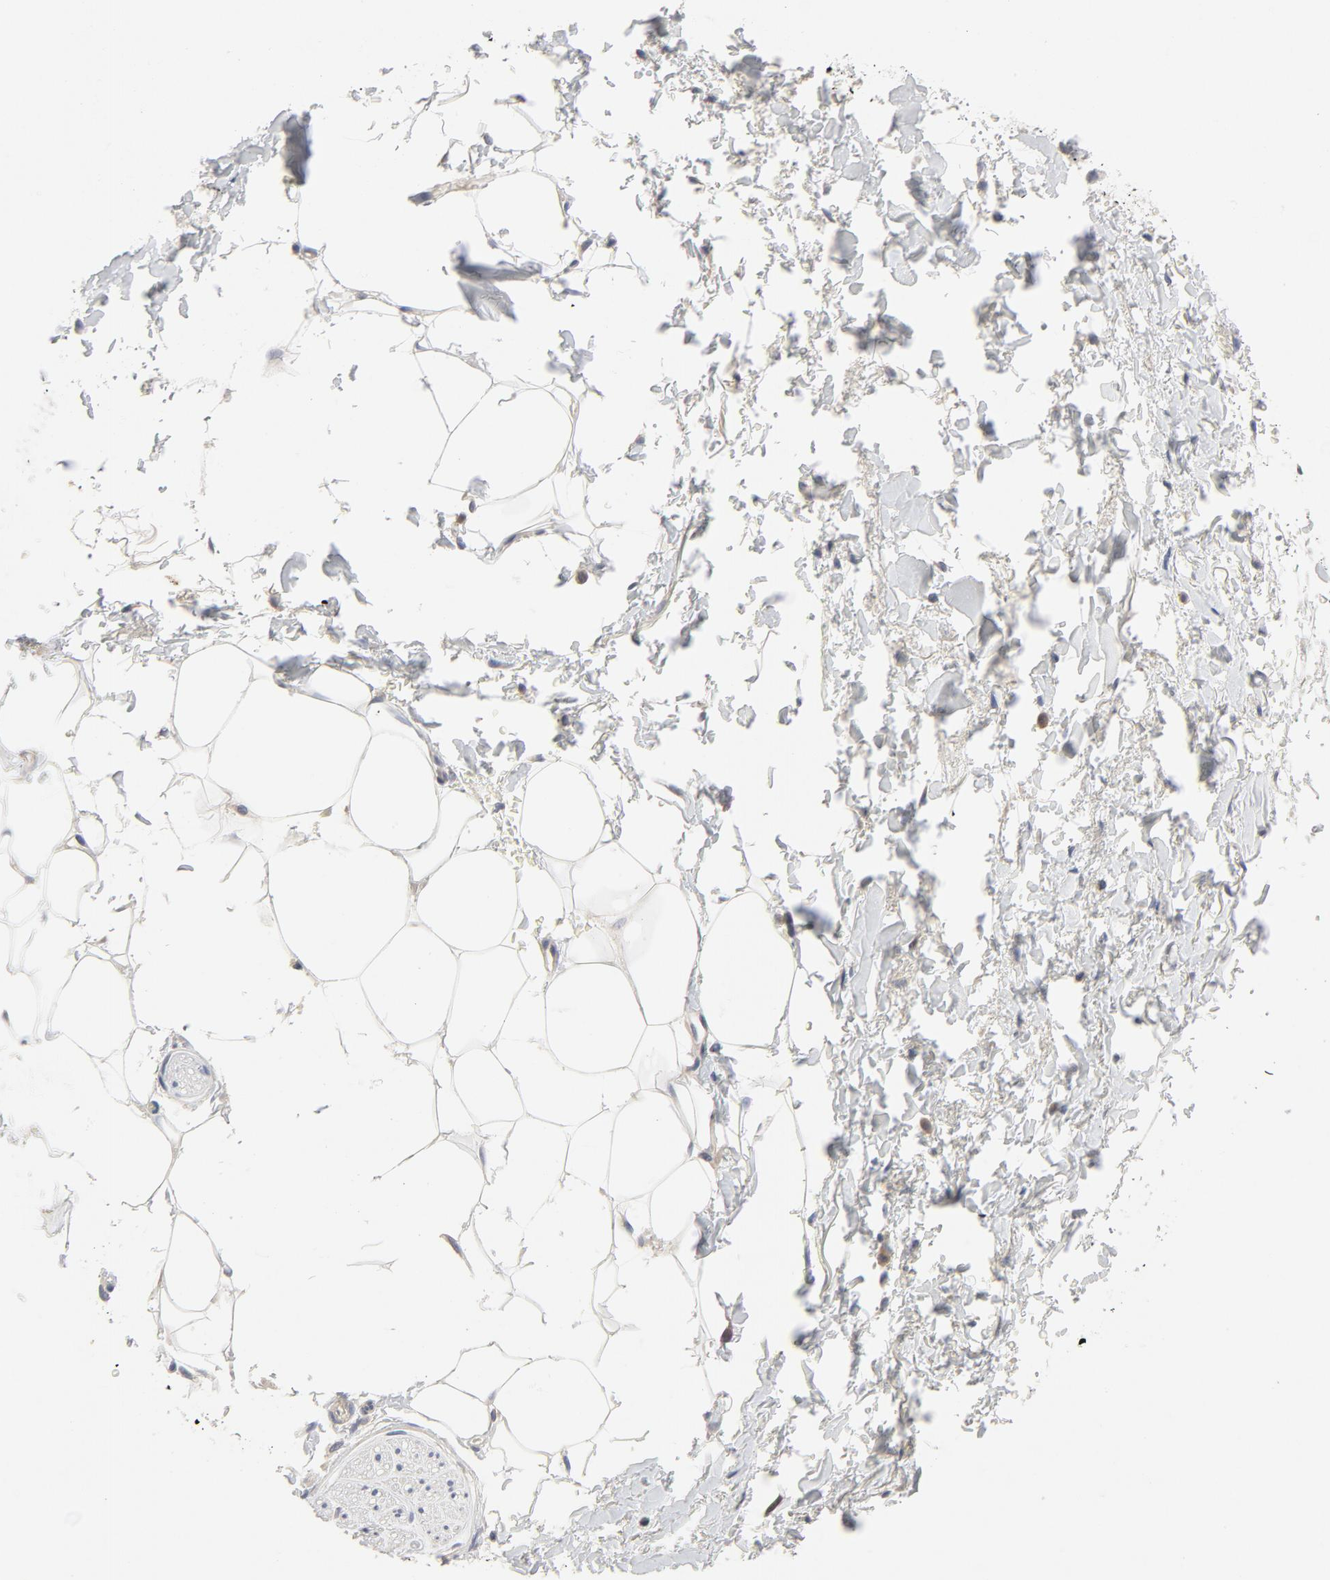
{"staining": {"intensity": "negative", "quantity": "none", "location": "none"}, "tissue": "adipose tissue", "cell_type": "Adipocytes", "image_type": "normal", "snomed": [{"axis": "morphology", "description": "Normal tissue, NOS"}, {"axis": "topography", "description": "Soft tissue"}, {"axis": "topography", "description": "Peripheral nerve tissue"}], "caption": "This is an immunohistochemistry histopathology image of benign human adipose tissue. There is no staining in adipocytes.", "gene": "ROCK1", "patient": {"sex": "female", "age": 71}}